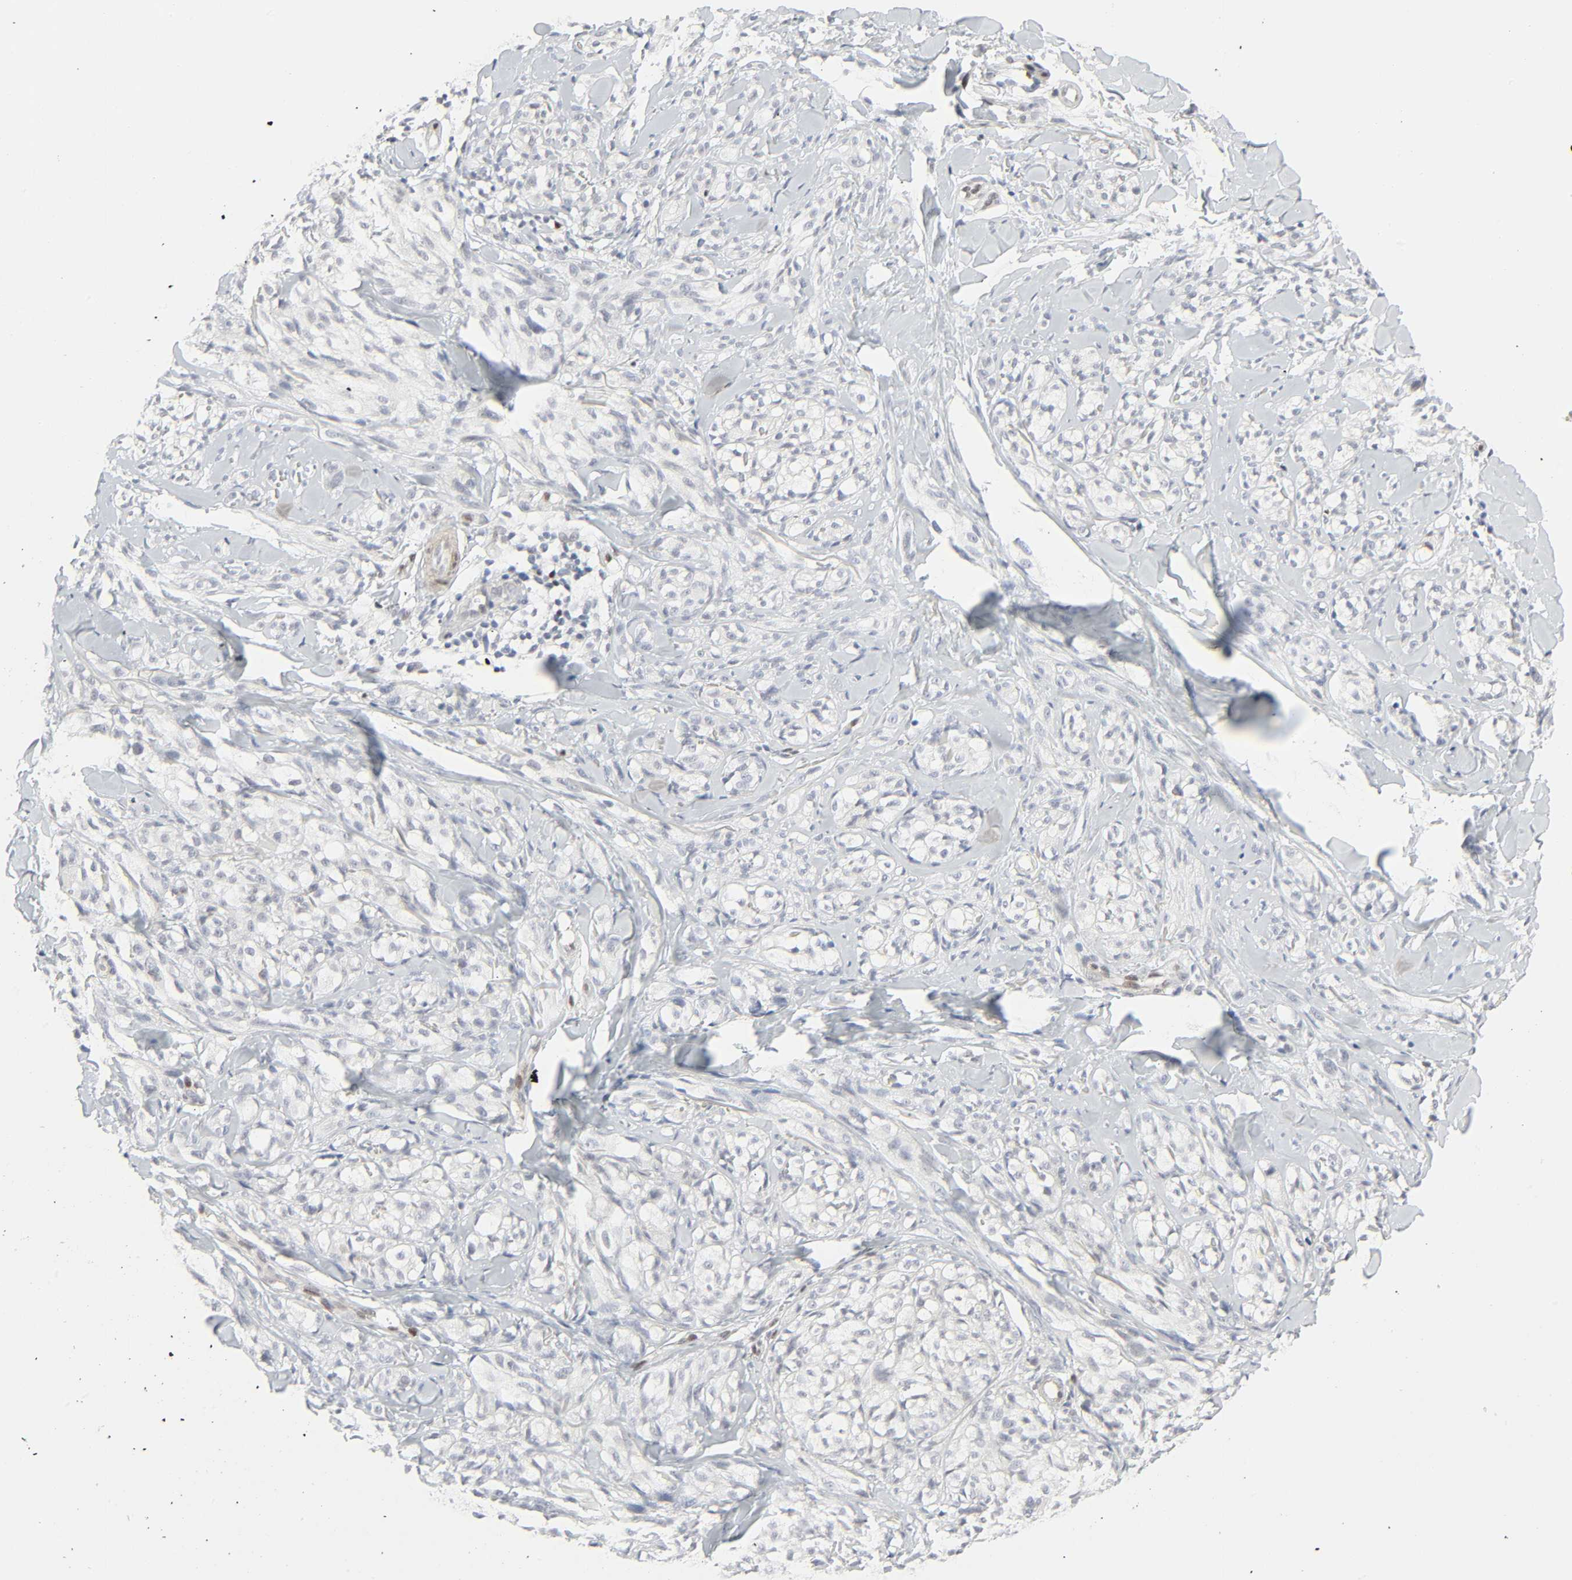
{"staining": {"intensity": "negative", "quantity": "none", "location": "none"}, "tissue": "melanoma", "cell_type": "Tumor cells", "image_type": "cancer", "snomed": [{"axis": "morphology", "description": "Malignant melanoma, Metastatic site"}, {"axis": "topography", "description": "Skin"}], "caption": "This is a histopathology image of IHC staining of melanoma, which shows no positivity in tumor cells. (Immunohistochemistry (ihc), brightfield microscopy, high magnification).", "gene": "ZBTB16", "patient": {"sex": "female", "age": 66}}